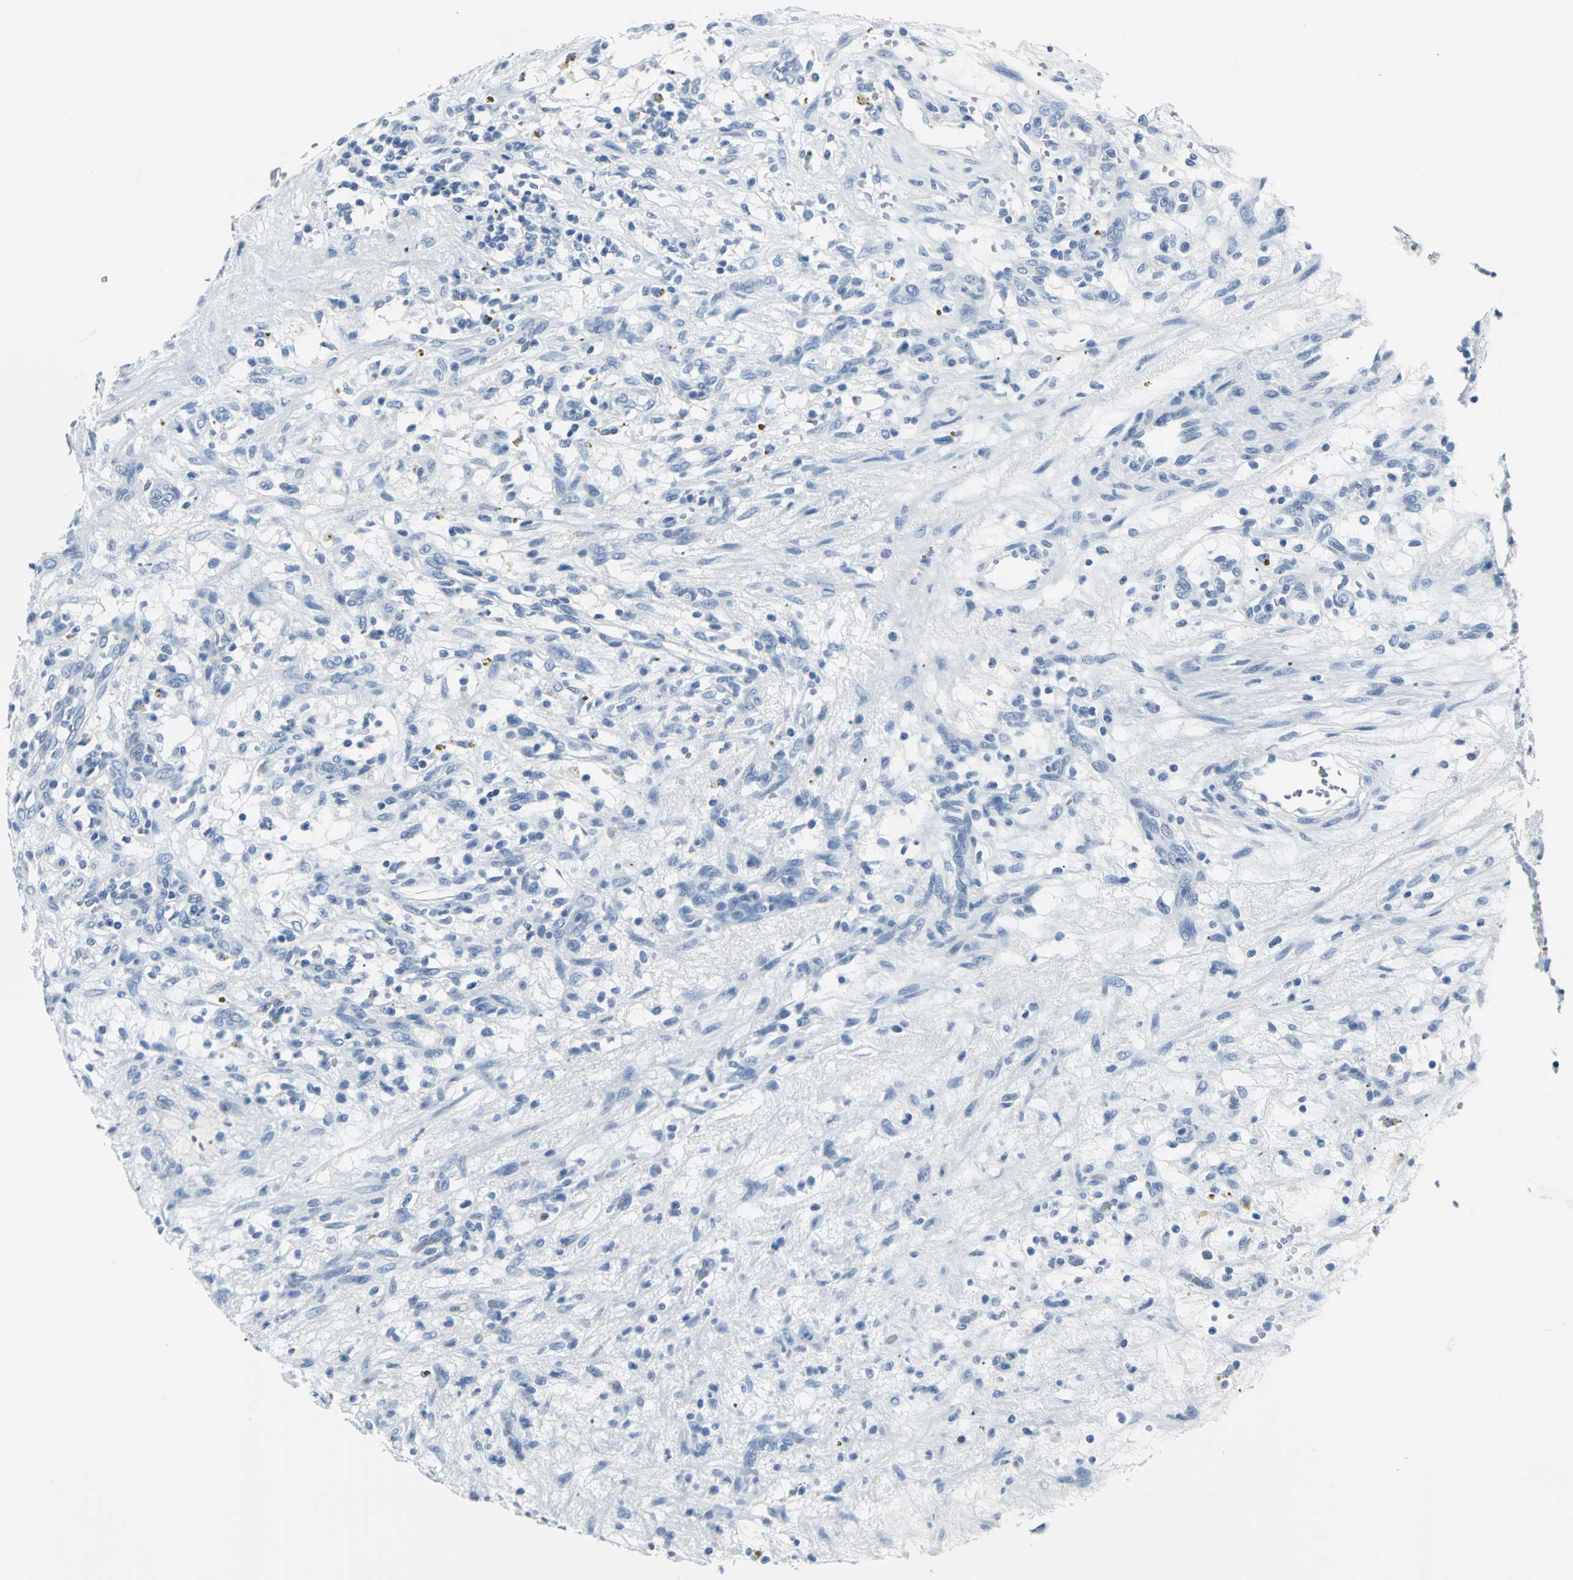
{"staining": {"intensity": "negative", "quantity": "none", "location": "none"}, "tissue": "renal cancer", "cell_type": "Tumor cells", "image_type": "cancer", "snomed": [{"axis": "morphology", "description": "Adenocarcinoma, NOS"}, {"axis": "topography", "description": "Kidney"}], "caption": "IHC micrograph of renal cancer (adenocarcinoma) stained for a protein (brown), which exhibits no staining in tumor cells. Nuclei are stained in blue.", "gene": "RIPOR1", "patient": {"sex": "female", "age": 57}}